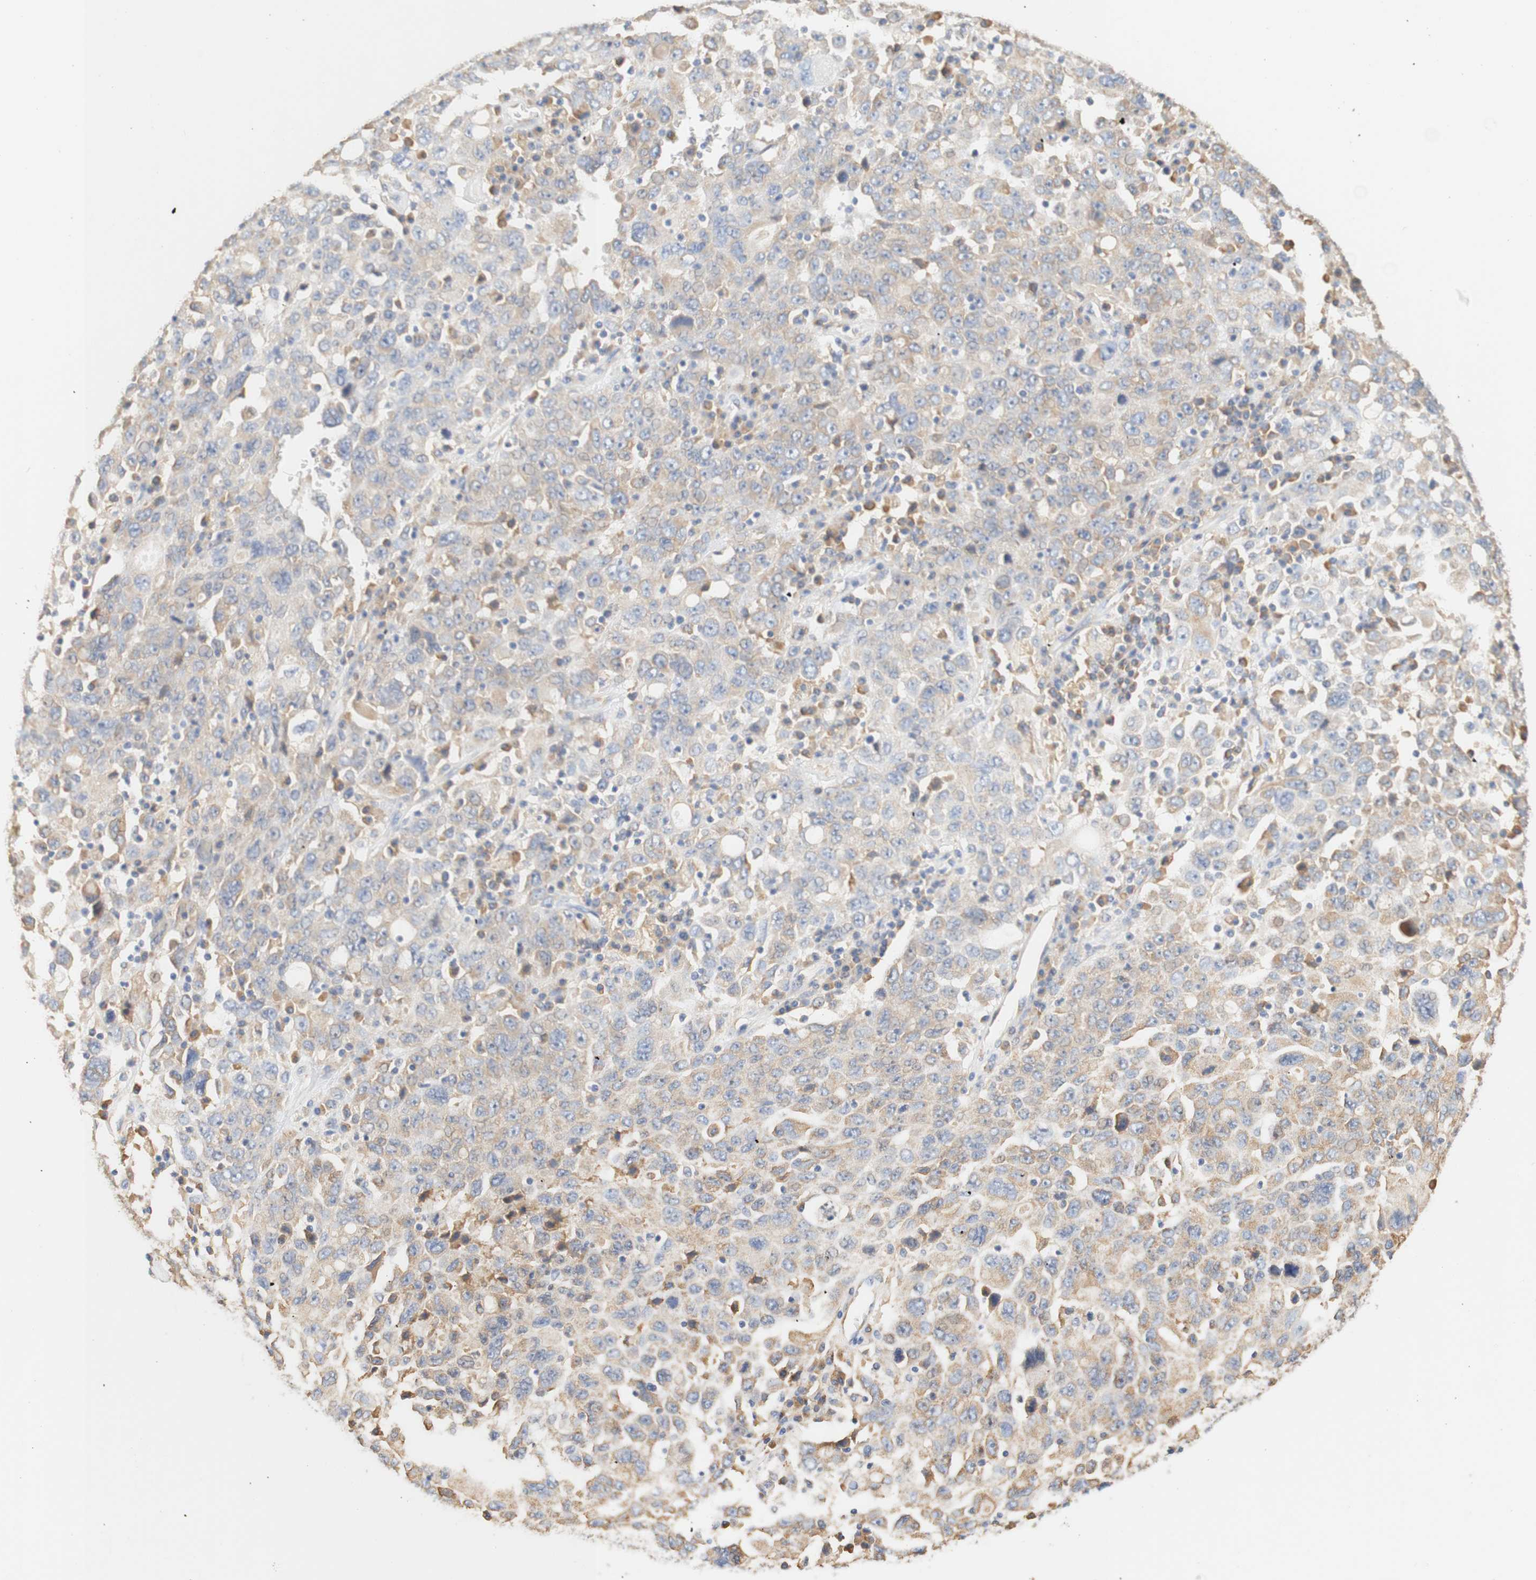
{"staining": {"intensity": "weak", "quantity": "<25%", "location": "cytoplasmic/membranous"}, "tissue": "ovarian cancer", "cell_type": "Tumor cells", "image_type": "cancer", "snomed": [{"axis": "morphology", "description": "Carcinoma, endometroid"}, {"axis": "topography", "description": "Ovary"}], "caption": "Tumor cells are negative for protein expression in human ovarian cancer (endometroid carcinoma).", "gene": "EIF2AK4", "patient": {"sex": "female", "age": 62}}